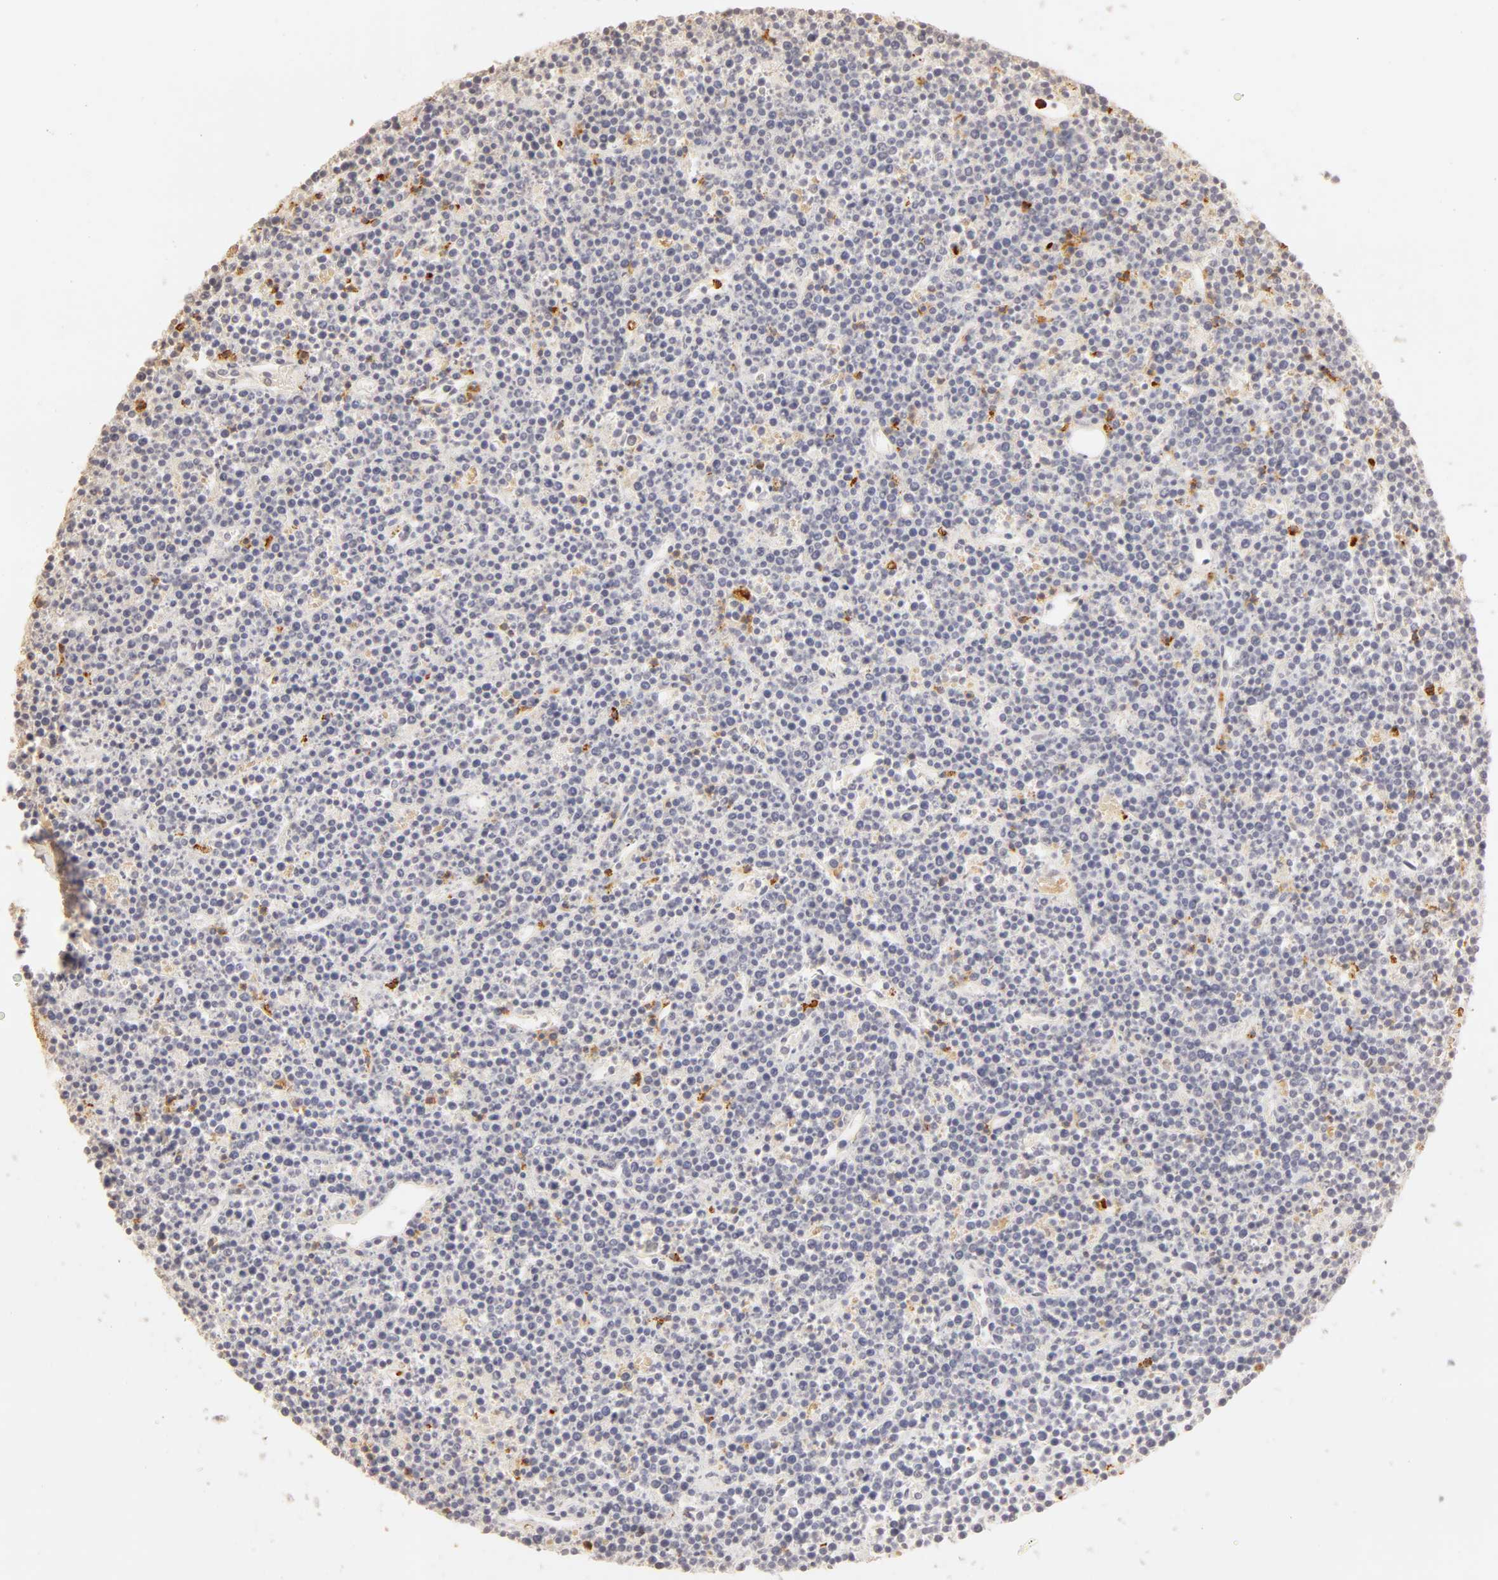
{"staining": {"intensity": "negative", "quantity": "none", "location": "none"}, "tissue": "lymphoma", "cell_type": "Tumor cells", "image_type": "cancer", "snomed": [{"axis": "morphology", "description": "Malignant lymphoma, non-Hodgkin's type, High grade"}, {"axis": "topography", "description": "Ovary"}], "caption": "An immunohistochemistry (IHC) image of lymphoma is shown. There is no staining in tumor cells of lymphoma.", "gene": "C1R", "patient": {"sex": "female", "age": 56}}